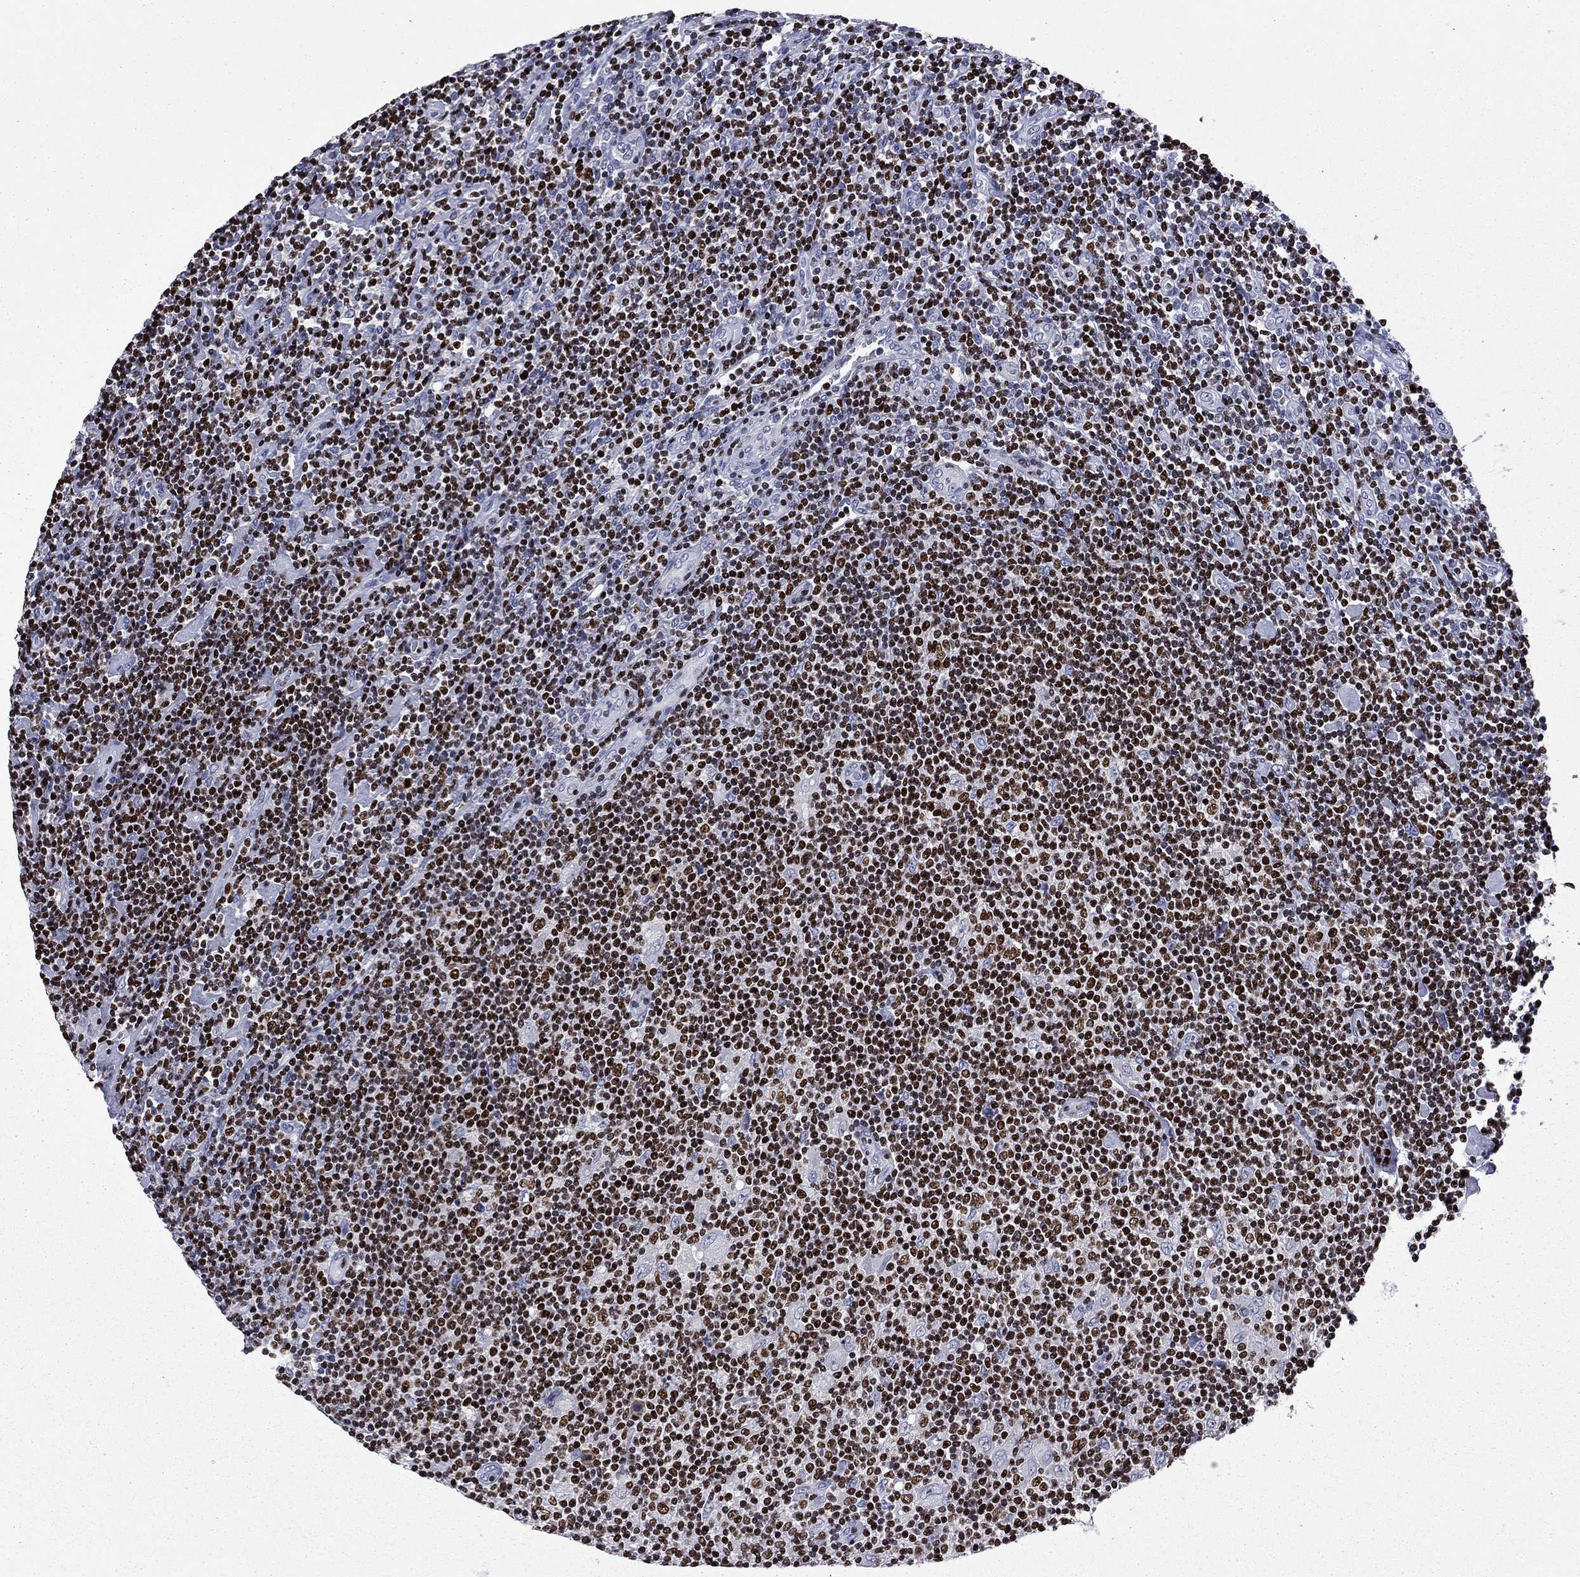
{"staining": {"intensity": "strong", "quantity": "<25%", "location": "nuclear"}, "tissue": "lymphoma", "cell_type": "Tumor cells", "image_type": "cancer", "snomed": [{"axis": "morphology", "description": "Hodgkin's disease, NOS"}, {"axis": "topography", "description": "Lymph node"}], "caption": "Strong nuclear positivity is present in approximately <25% of tumor cells in lymphoma.", "gene": "IKZF3", "patient": {"sex": "male", "age": 40}}